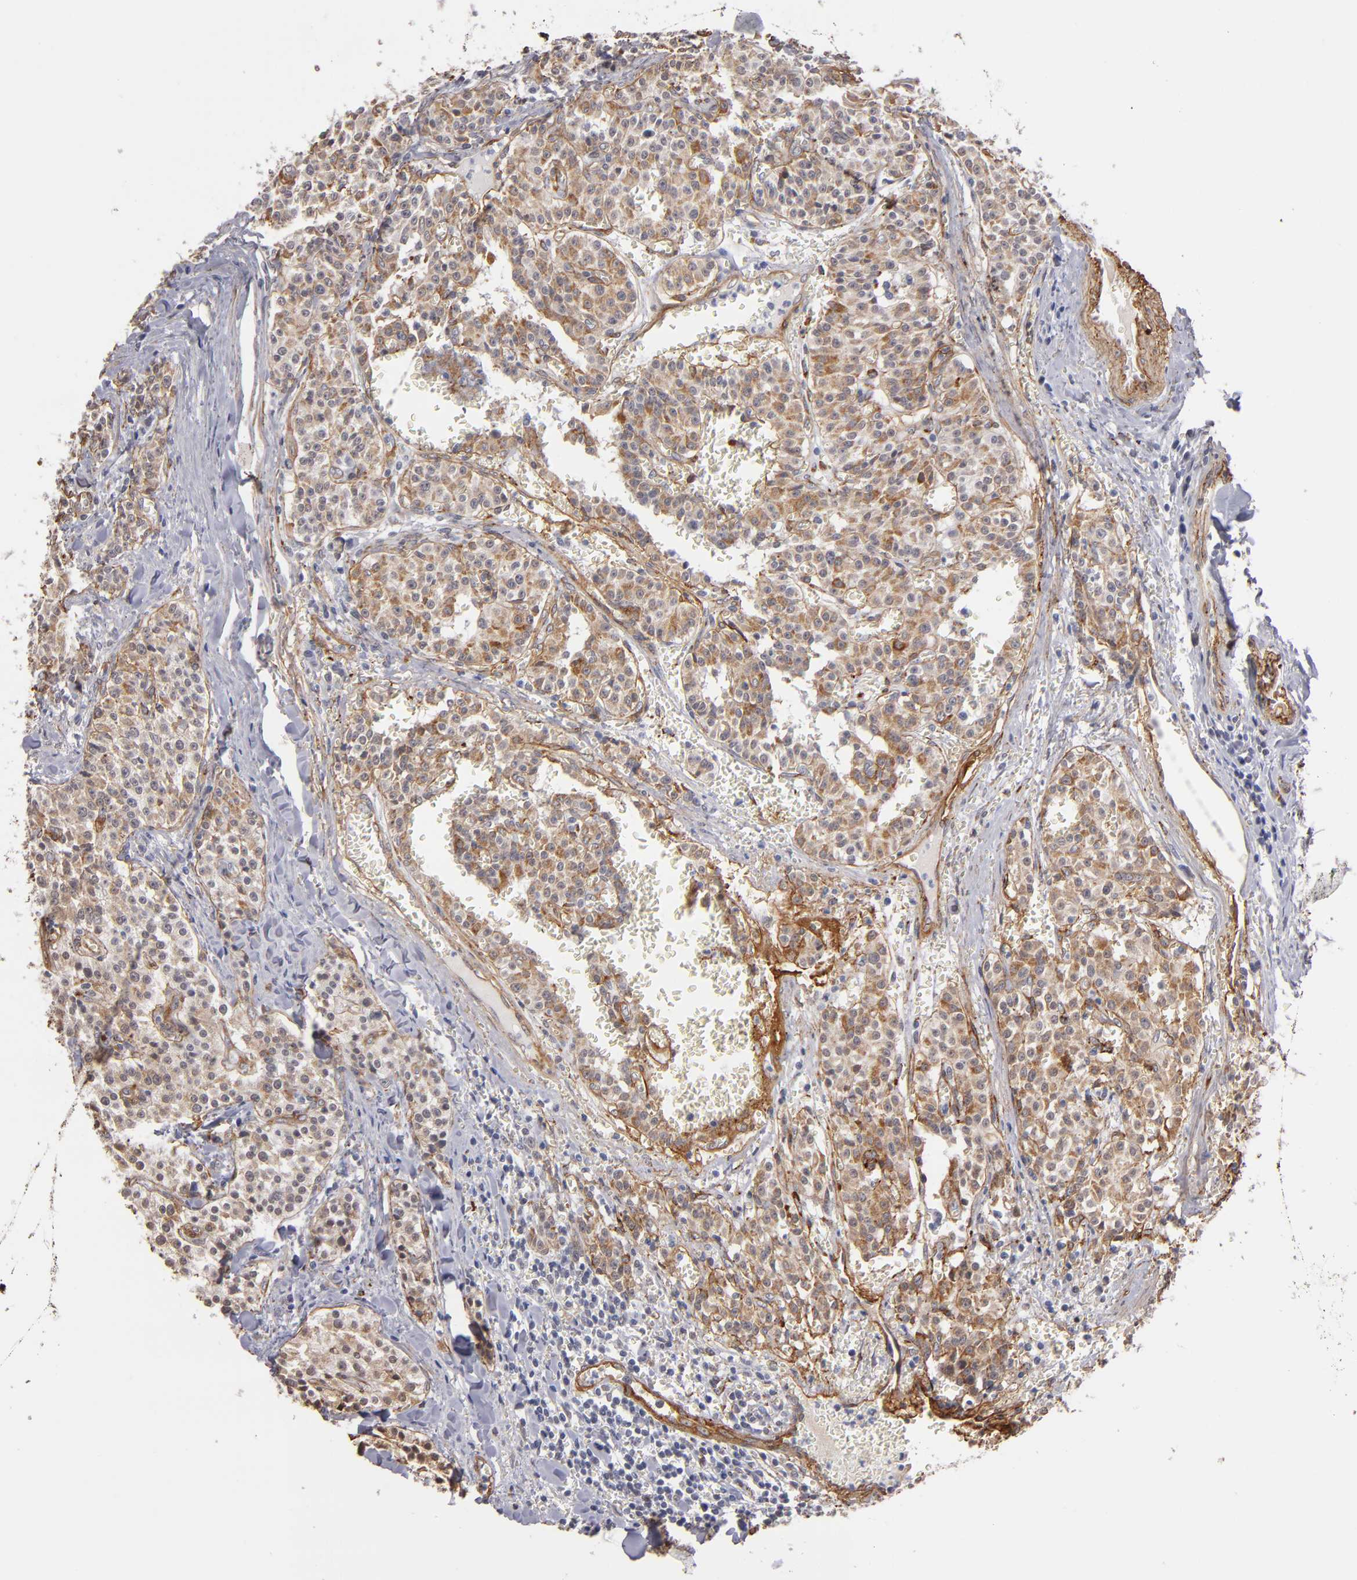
{"staining": {"intensity": "moderate", "quantity": ">75%", "location": "cytoplasmic/membranous"}, "tissue": "carcinoid", "cell_type": "Tumor cells", "image_type": "cancer", "snomed": [{"axis": "morphology", "description": "Carcinoid, malignant, NOS"}, {"axis": "topography", "description": "Stomach"}], "caption": "Immunohistochemistry (IHC) micrograph of neoplastic tissue: human carcinoid stained using immunohistochemistry (IHC) exhibits medium levels of moderate protein expression localized specifically in the cytoplasmic/membranous of tumor cells, appearing as a cytoplasmic/membranous brown color.", "gene": "LAMC1", "patient": {"sex": "female", "age": 76}}